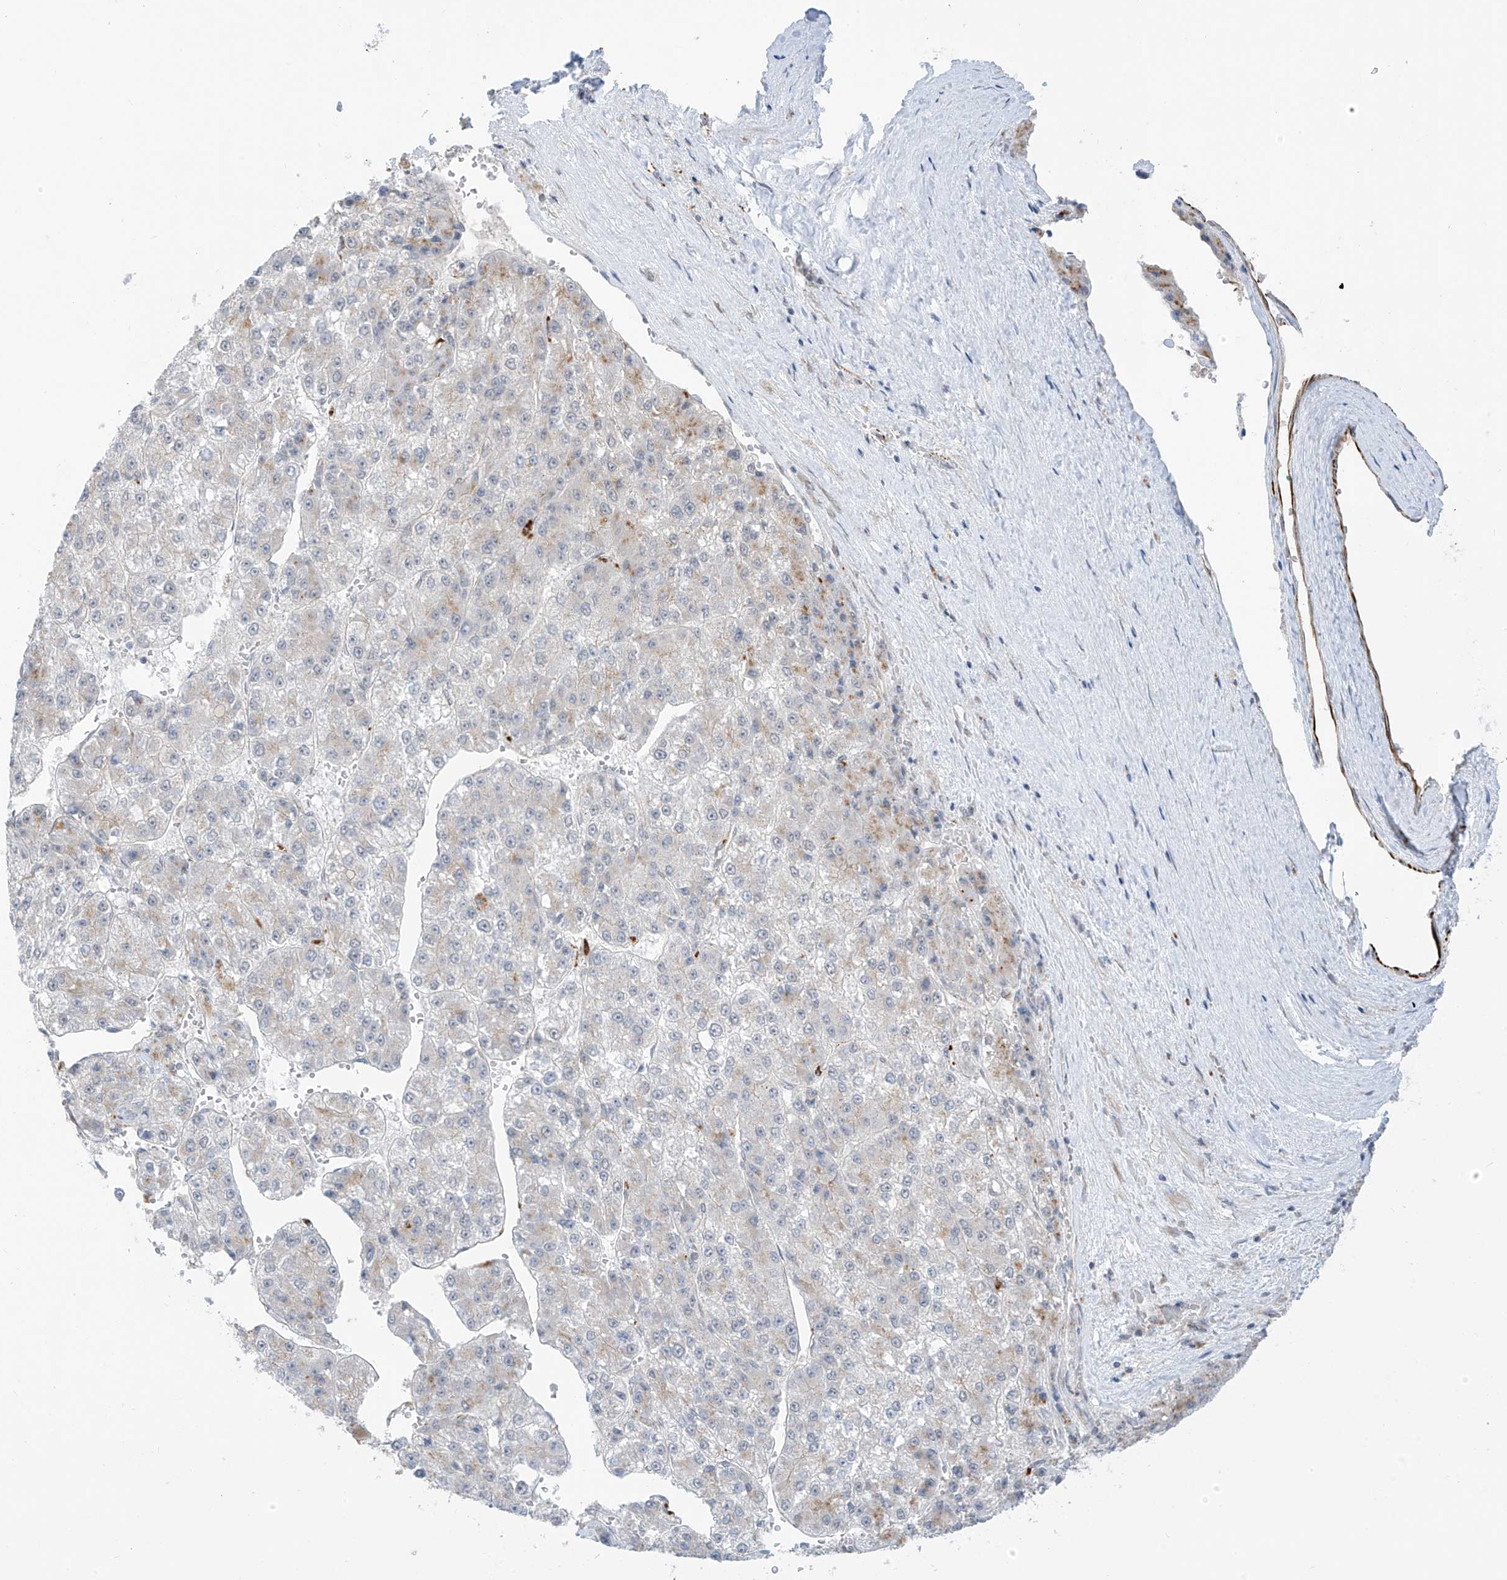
{"staining": {"intensity": "negative", "quantity": "none", "location": "none"}, "tissue": "liver cancer", "cell_type": "Tumor cells", "image_type": "cancer", "snomed": [{"axis": "morphology", "description": "Carcinoma, Hepatocellular, NOS"}, {"axis": "topography", "description": "Liver"}], "caption": "This is an IHC histopathology image of human liver cancer. There is no staining in tumor cells.", "gene": "HS6ST2", "patient": {"sex": "female", "age": 73}}